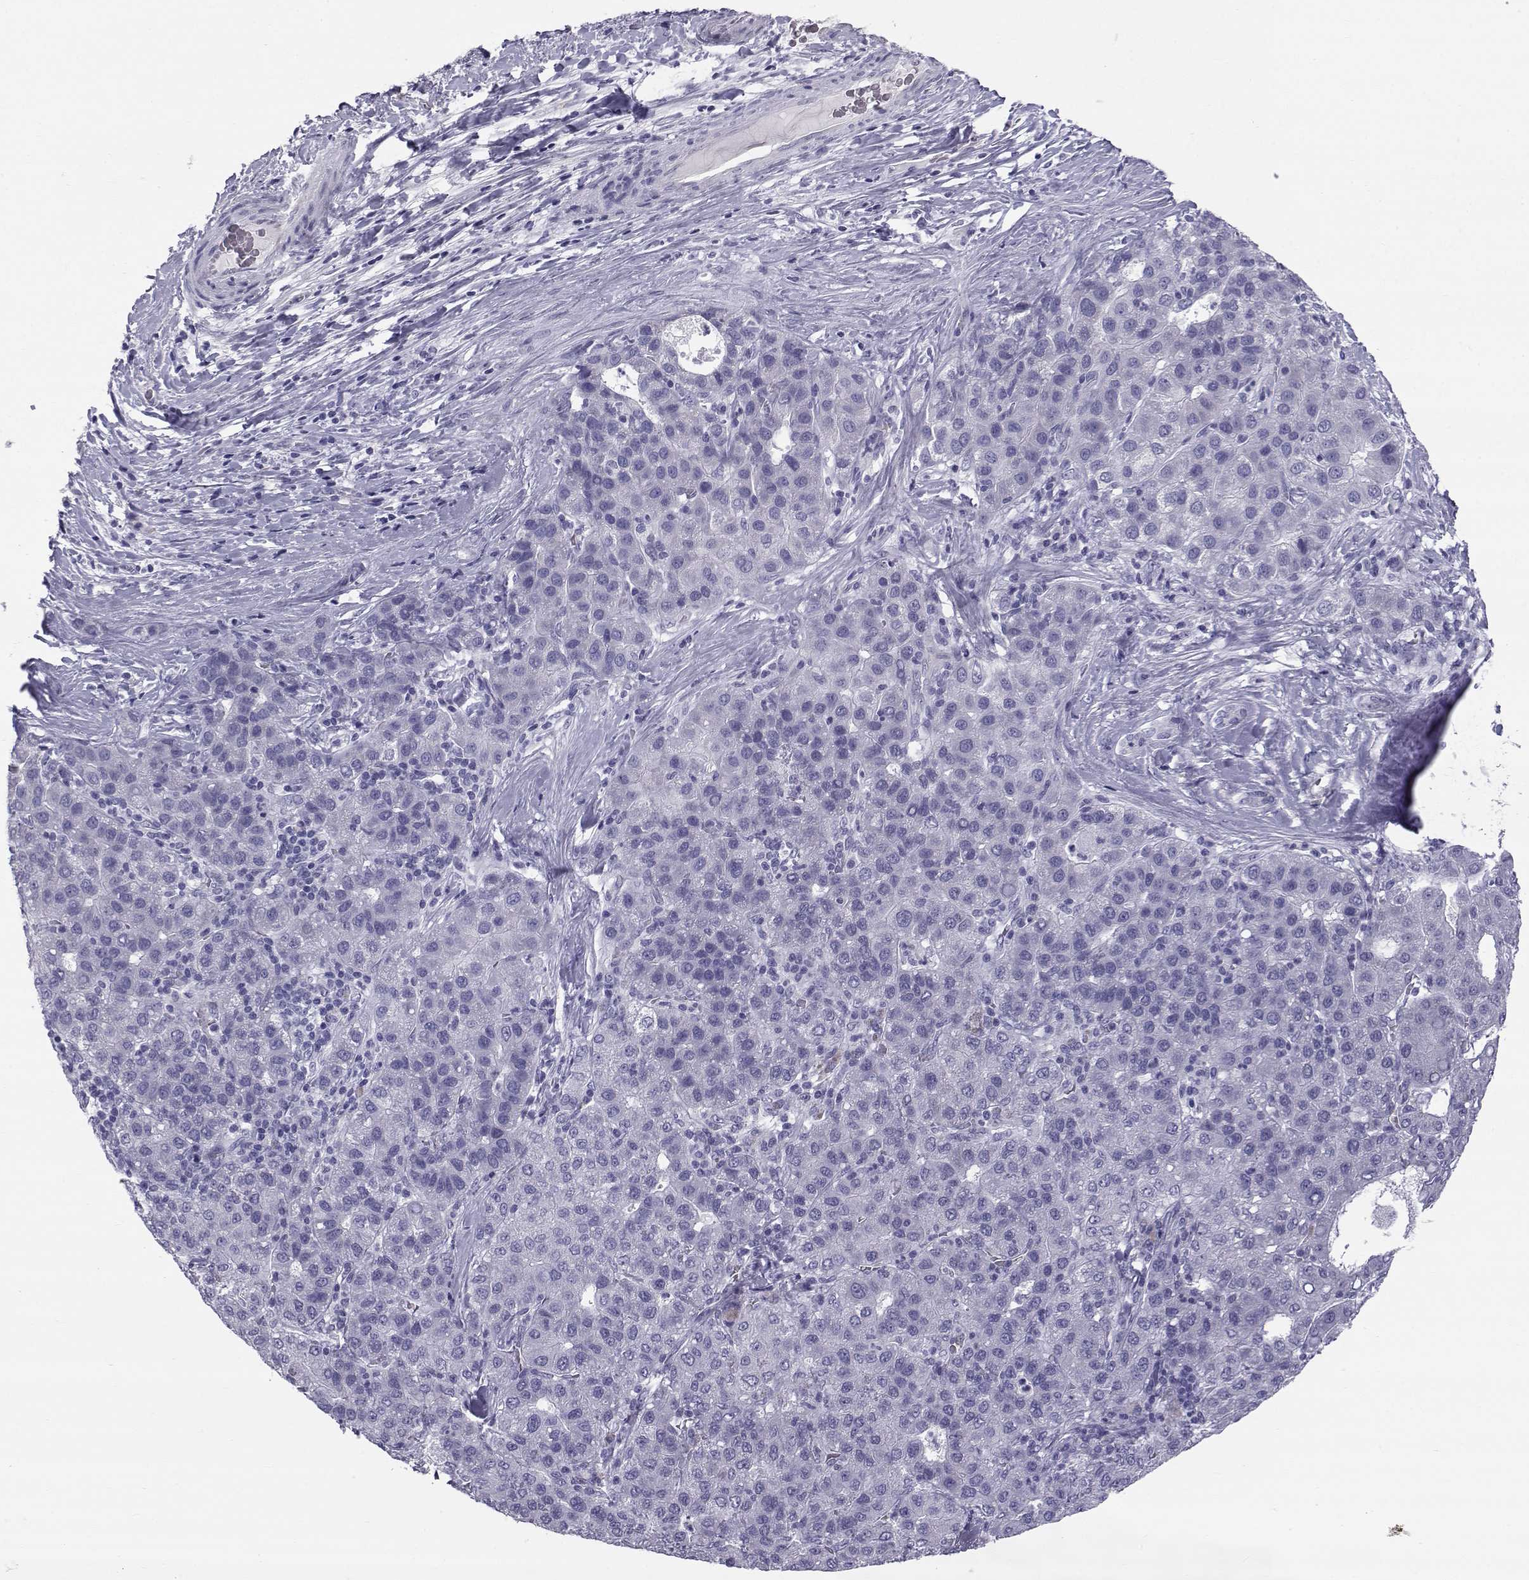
{"staining": {"intensity": "negative", "quantity": "none", "location": "none"}, "tissue": "liver cancer", "cell_type": "Tumor cells", "image_type": "cancer", "snomed": [{"axis": "morphology", "description": "Carcinoma, Hepatocellular, NOS"}, {"axis": "topography", "description": "Liver"}], "caption": "This is an immunohistochemistry (IHC) photomicrograph of hepatocellular carcinoma (liver). There is no expression in tumor cells.", "gene": "RNASE12", "patient": {"sex": "male", "age": 65}}